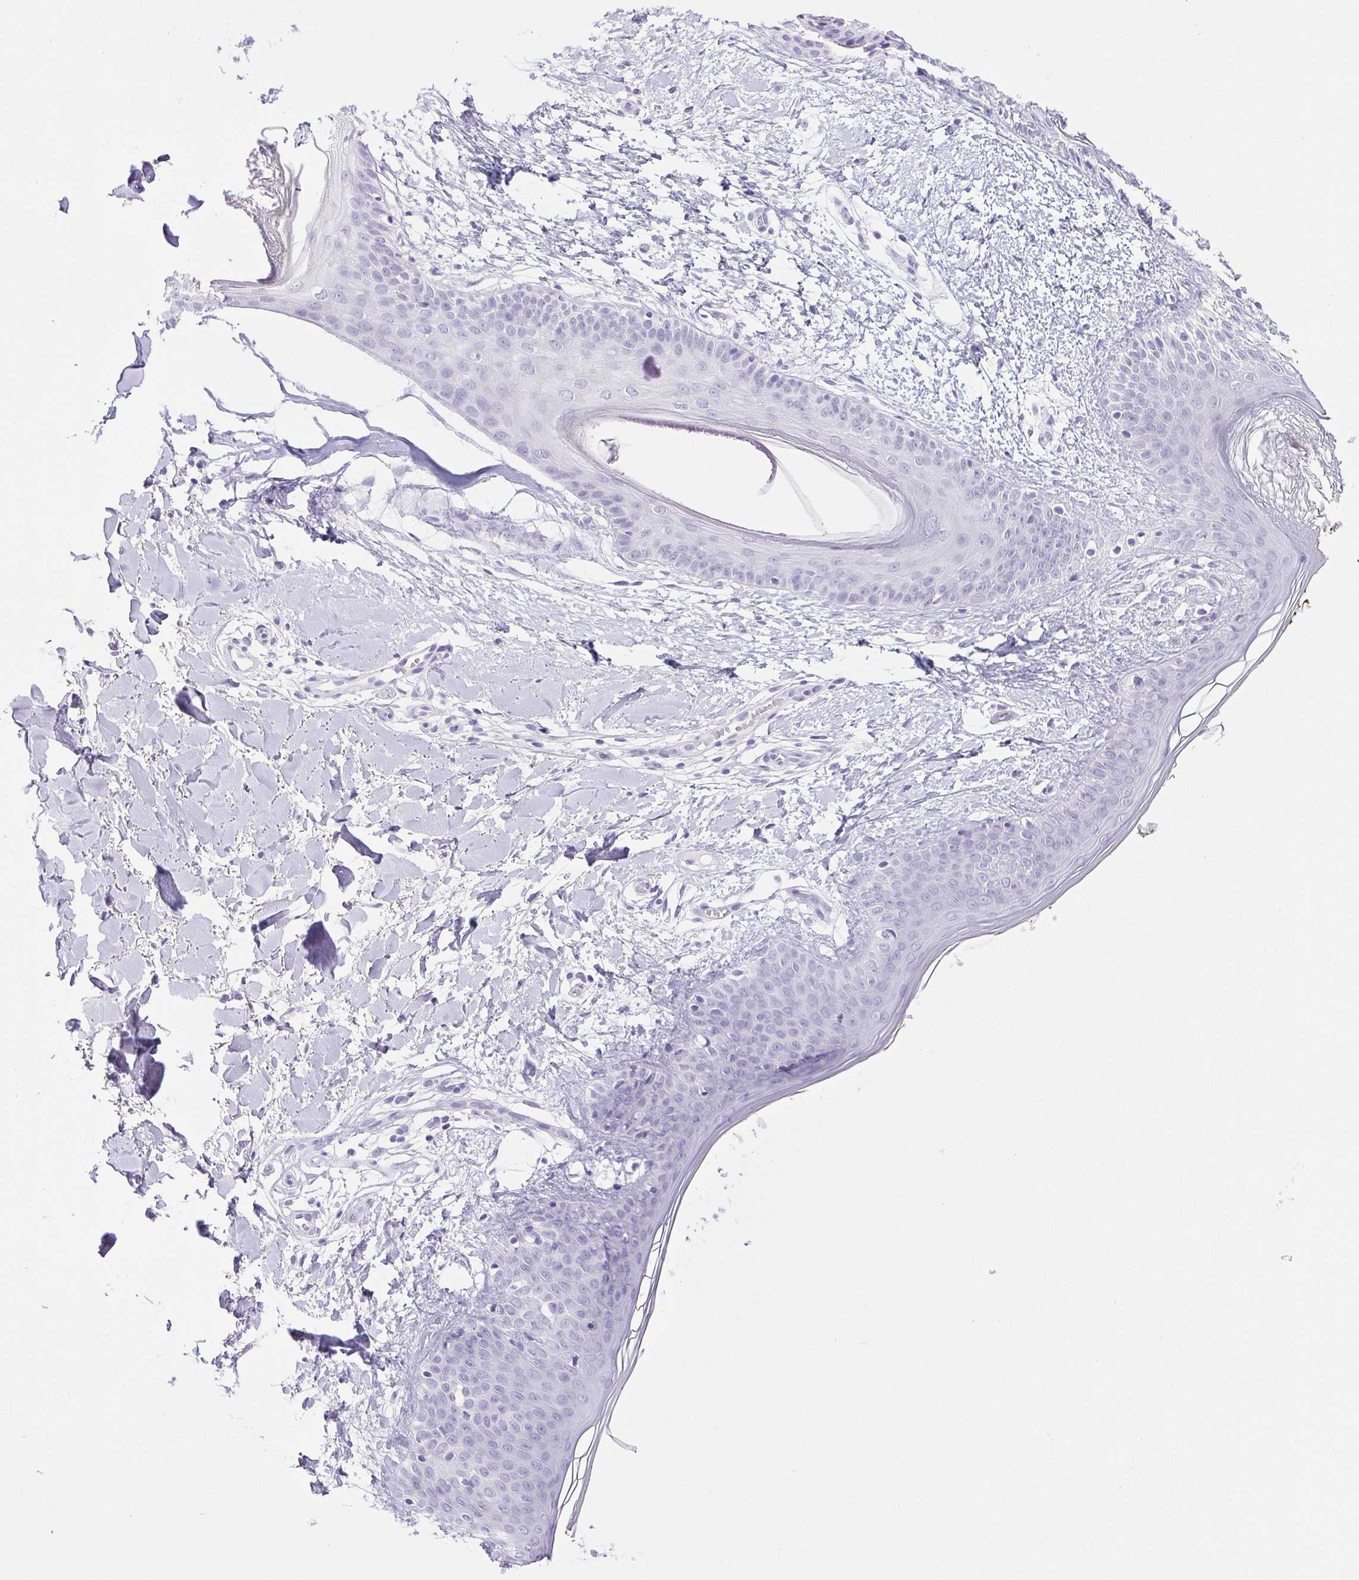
{"staining": {"intensity": "negative", "quantity": "none", "location": "none"}, "tissue": "skin", "cell_type": "Fibroblasts", "image_type": "normal", "snomed": [{"axis": "morphology", "description": "Normal tissue, NOS"}, {"axis": "topography", "description": "Skin"}], "caption": "Skin stained for a protein using immunohistochemistry displays no expression fibroblasts.", "gene": "HLA", "patient": {"sex": "female", "age": 34}}